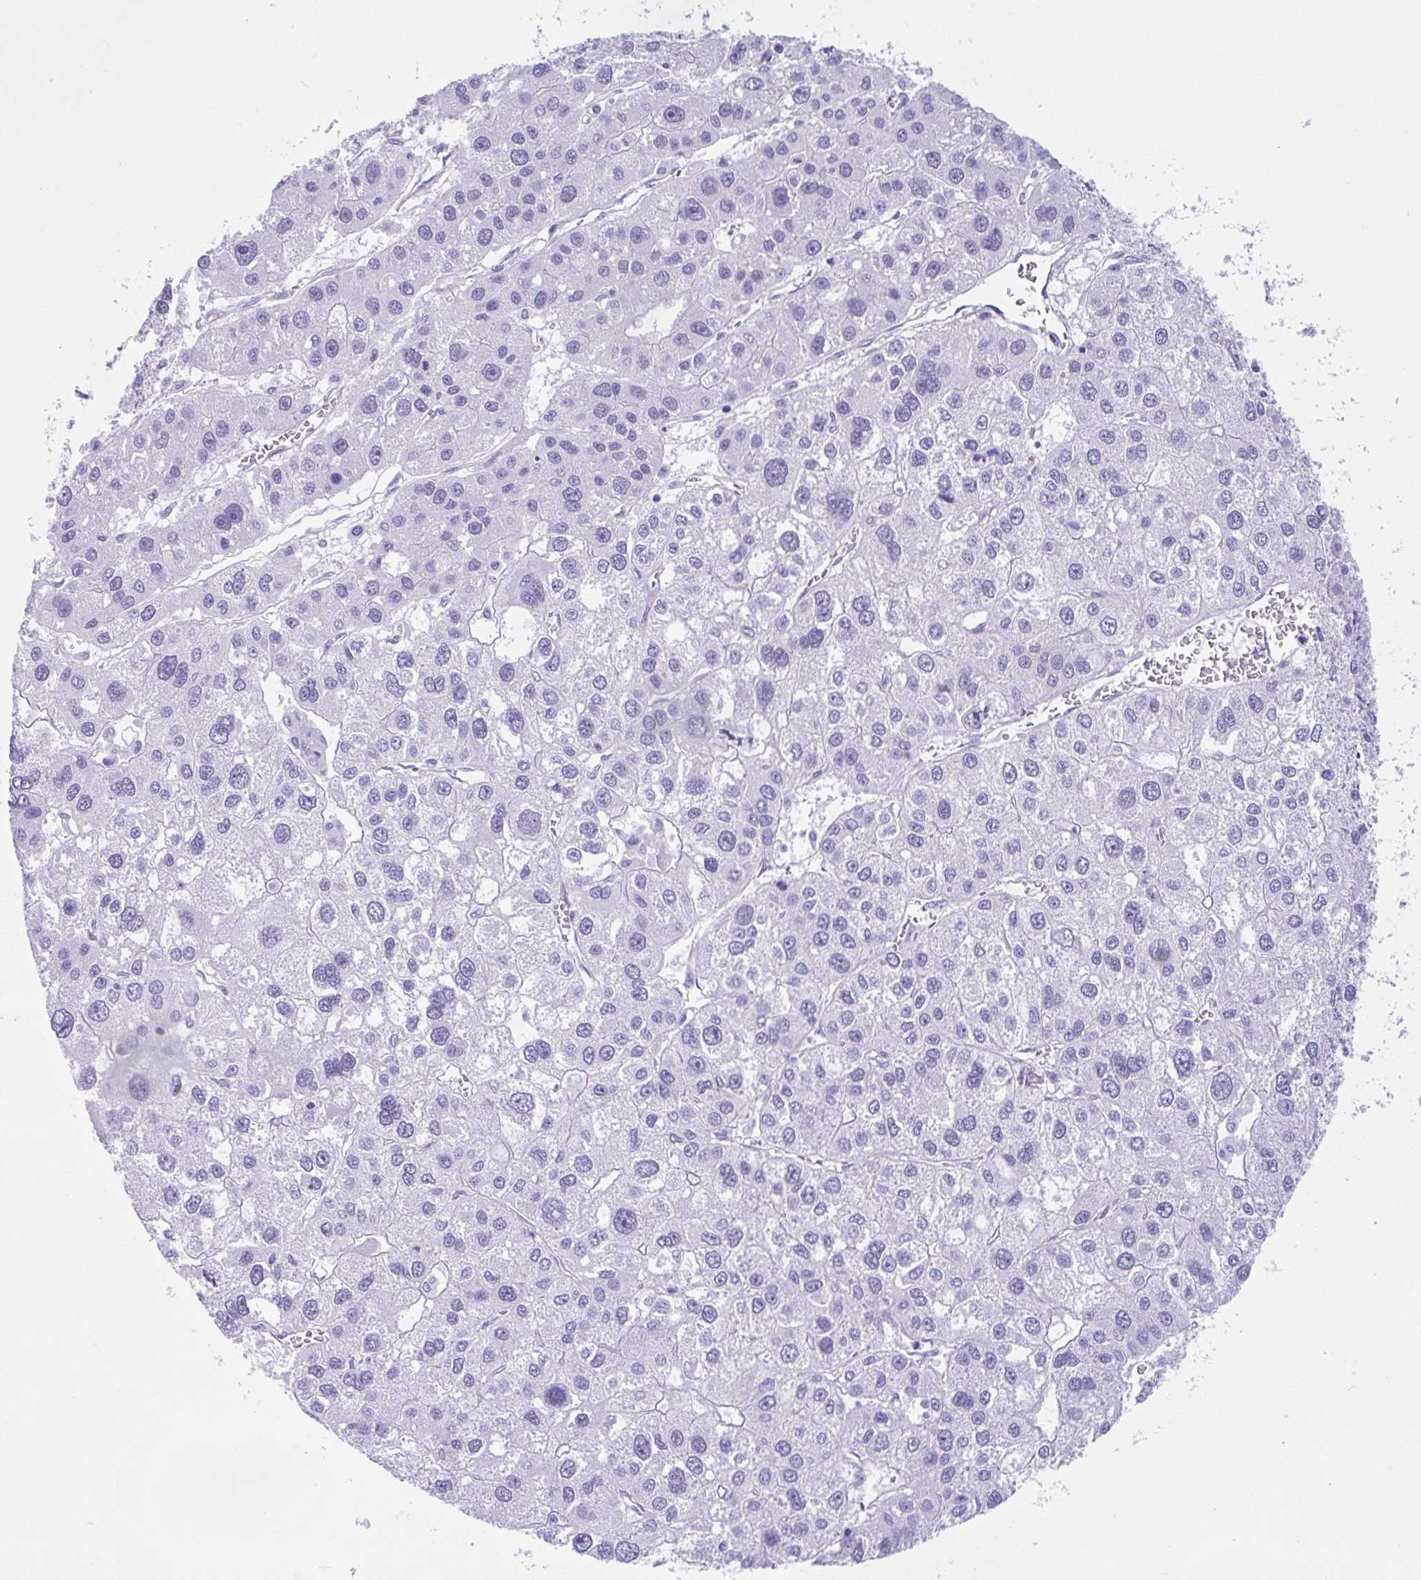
{"staining": {"intensity": "negative", "quantity": "none", "location": "none"}, "tissue": "liver cancer", "cell_type": "Tumor cells", "image_type": "cancer", "snomed": [{"axis": "morphology", "description": "Carcinoma, Hepatocellular, NOS"}, {"axis": "topography", "description": "Liver"}], "caption": "High magnification brightfield microscopy of liver cancer stained with DAB (brown) and counterstained with hematoxylin (blue): tumor cells show no significant positivity. Nuclei are stained in blue.", "gene": "FAM107A", "patient": {"sex": "male", "age": 73}}